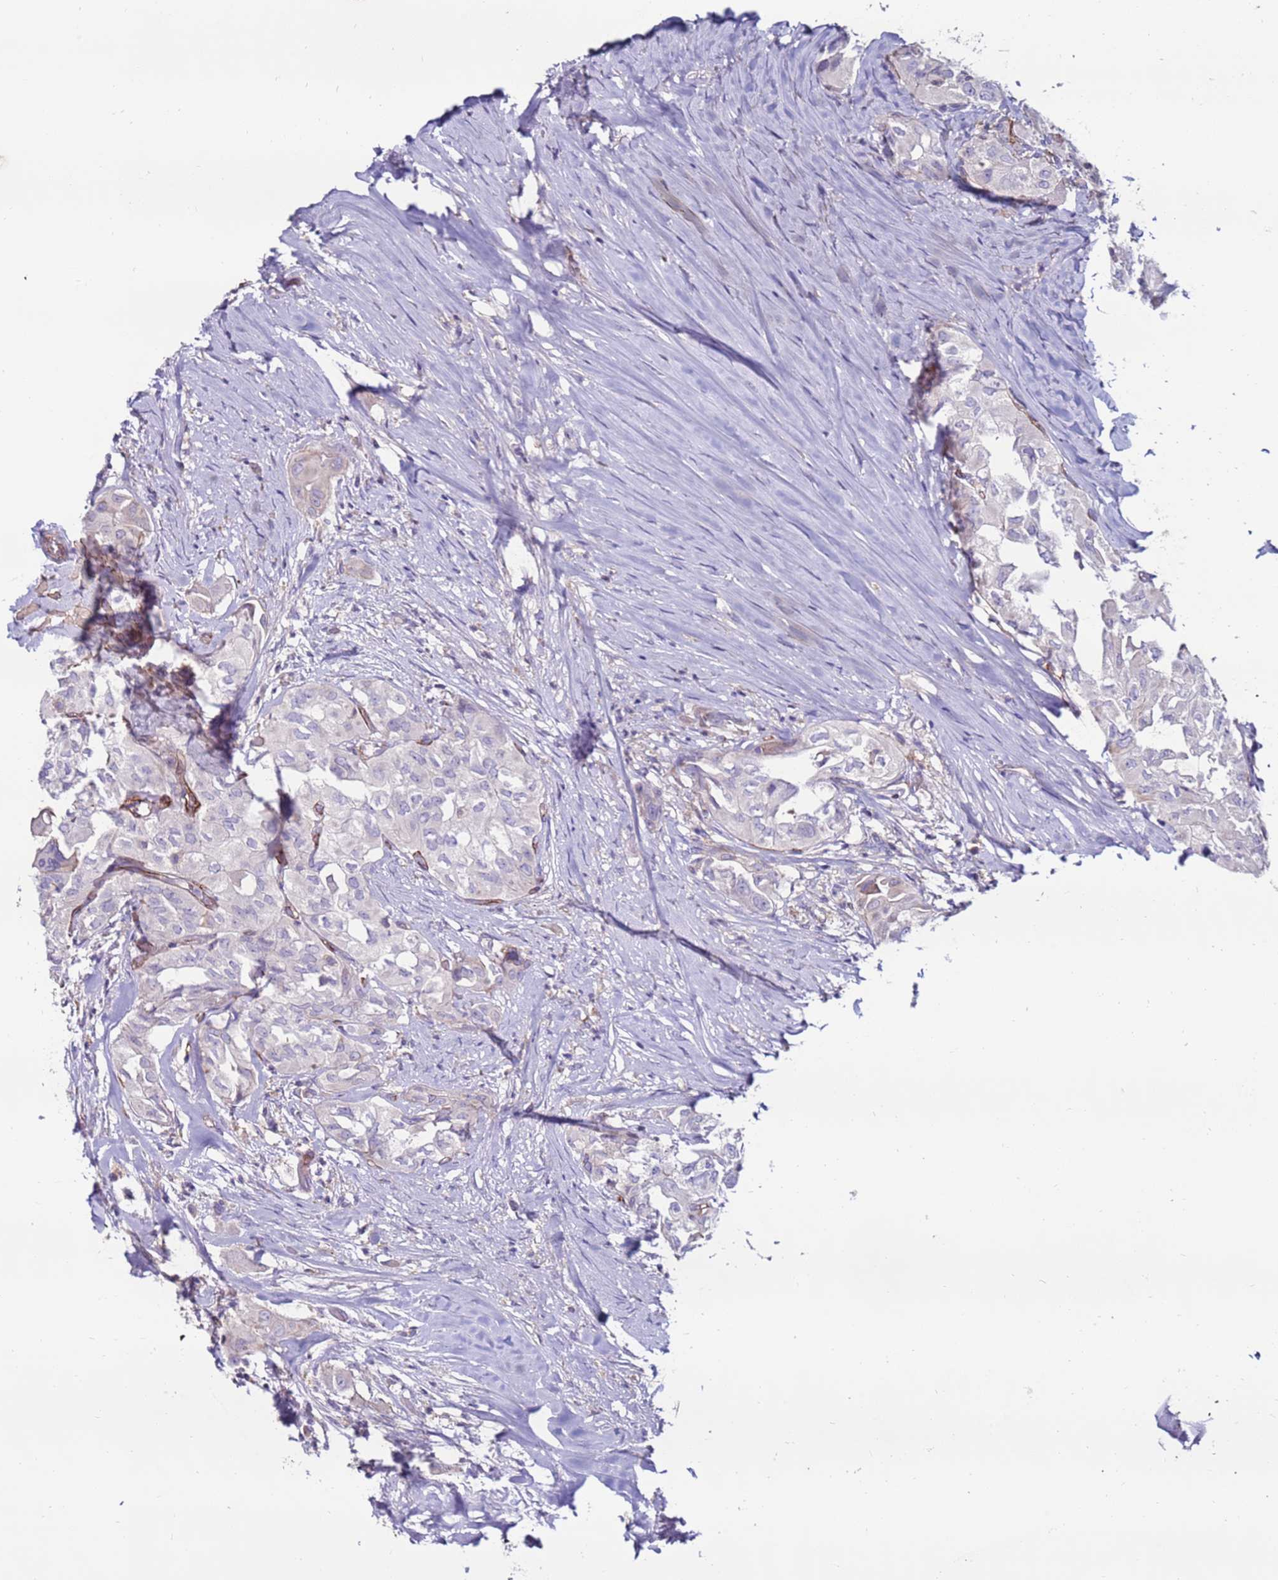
{"staining": {"intensity": "negative", "quantity": "none", "location": "none"}, "tissue": "thyroid cancer", "cell_type": "Tumor cells", "image_type": "cancer", "snomed": [{"axis": "morphology", "description": "Papillary adenocarcinoma, NOS"}, {"axis": "topography", "description": "Thyroid gland"}], "caption": "The micrograph reveals no staining of tumor cells in thyroid papillary adenocarcinoma.", "gene": "CLEC4M", "patient": {"sex": "female", "age": 59}}